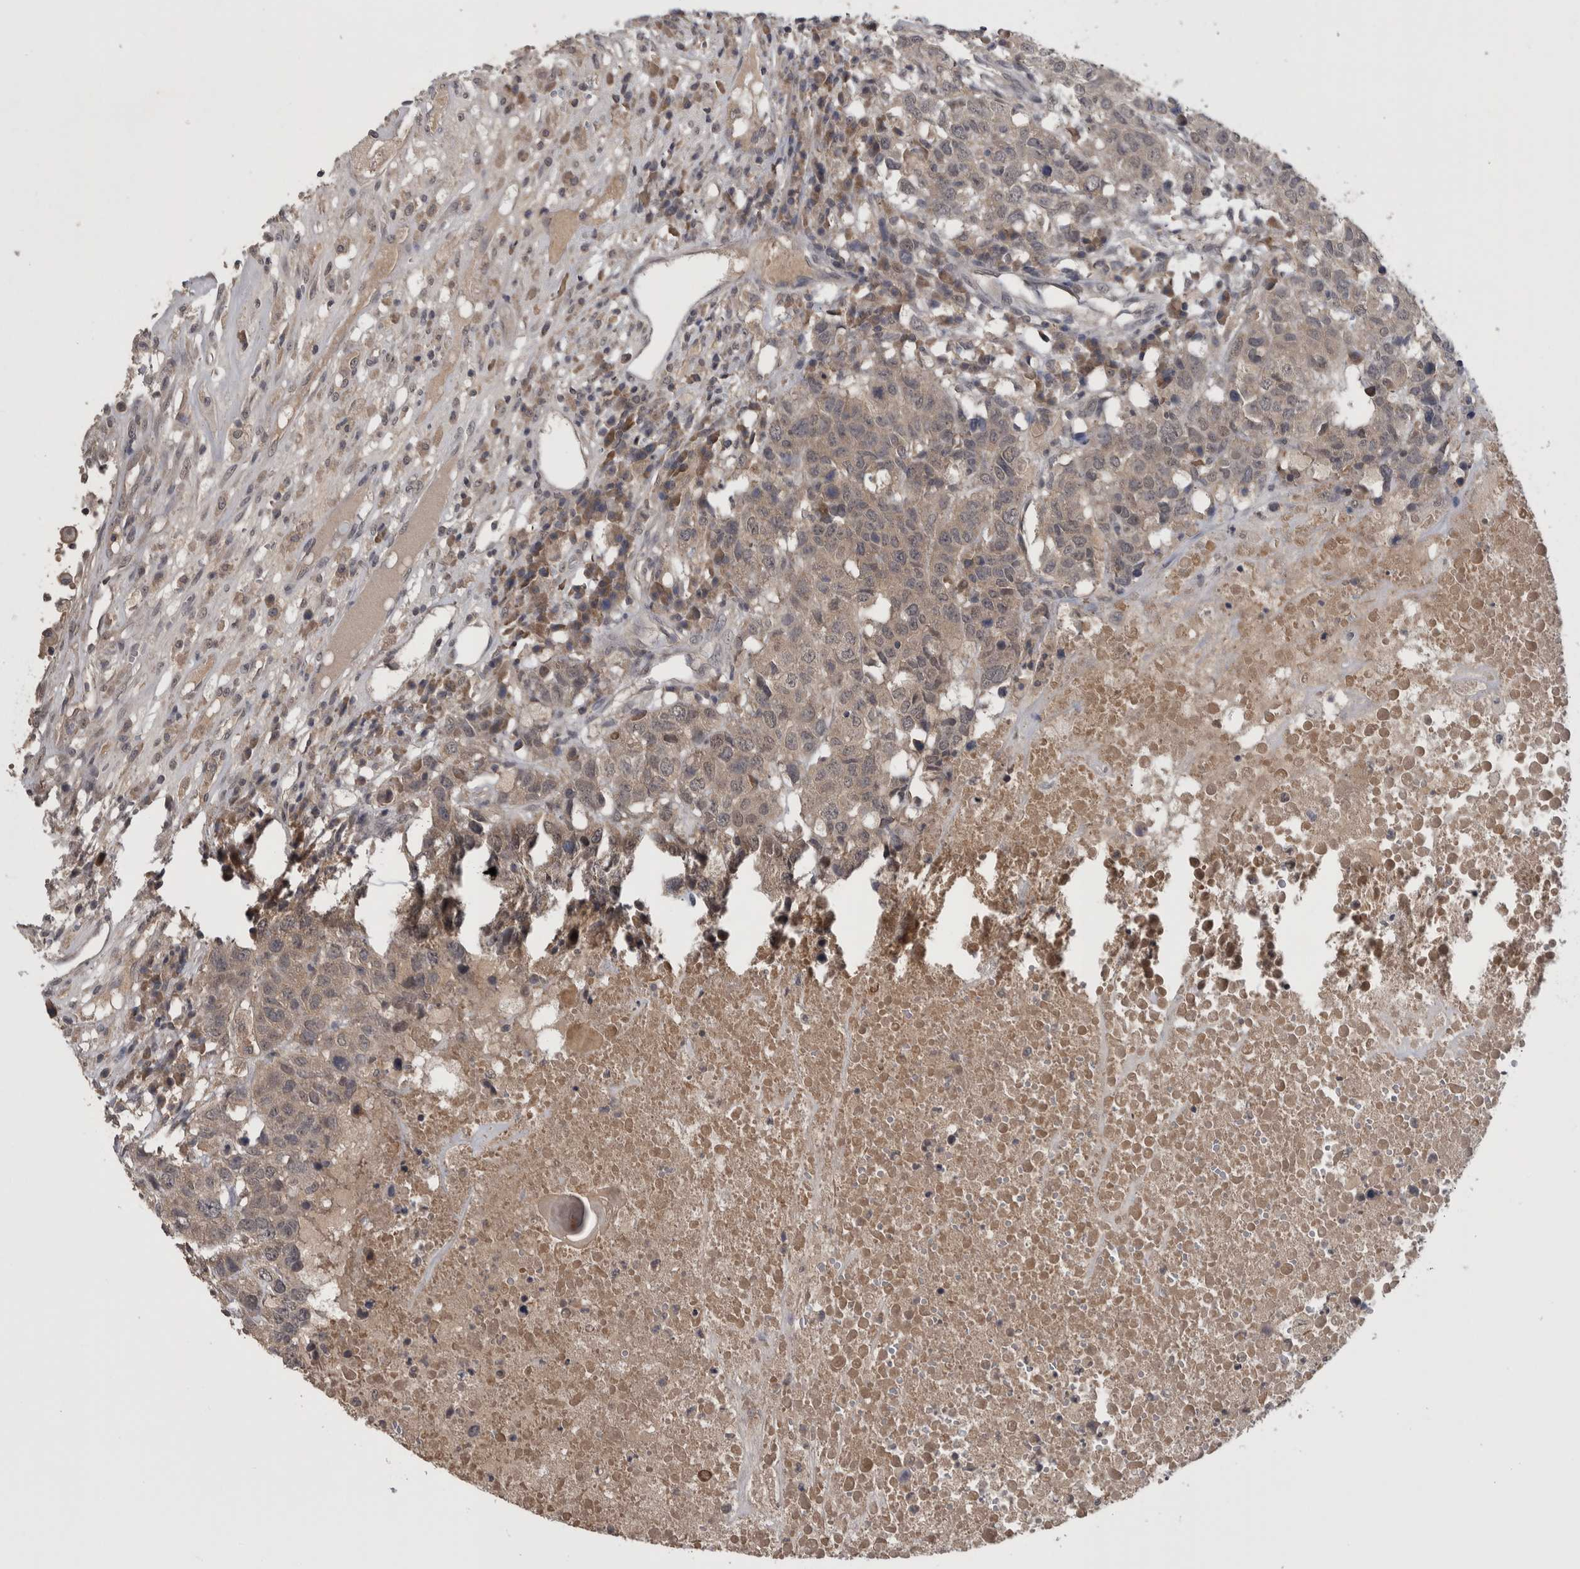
{"staining": {"intensity": "weak", "quantity": "<25%", "location": "cytoplasmic/membranous"}, "tissue": "head and neck cancer", "cell_type": "Tumor cells", "image_type": "cancer", "snomed": [{"axis": "morphology", "description": "Squamous cell carcinoma, NOS"}, {"axis": "topography", "description": "Head-Neck"}], "caption": "A high-resolution histopathology image shows immunohistochemistry (IHC) staining of squamous cell carcinoma (head and neck), which shows no significant staining in tumor cells.", "gene": "ZNF114", "patient": {"sex": "male", "age": 66}}